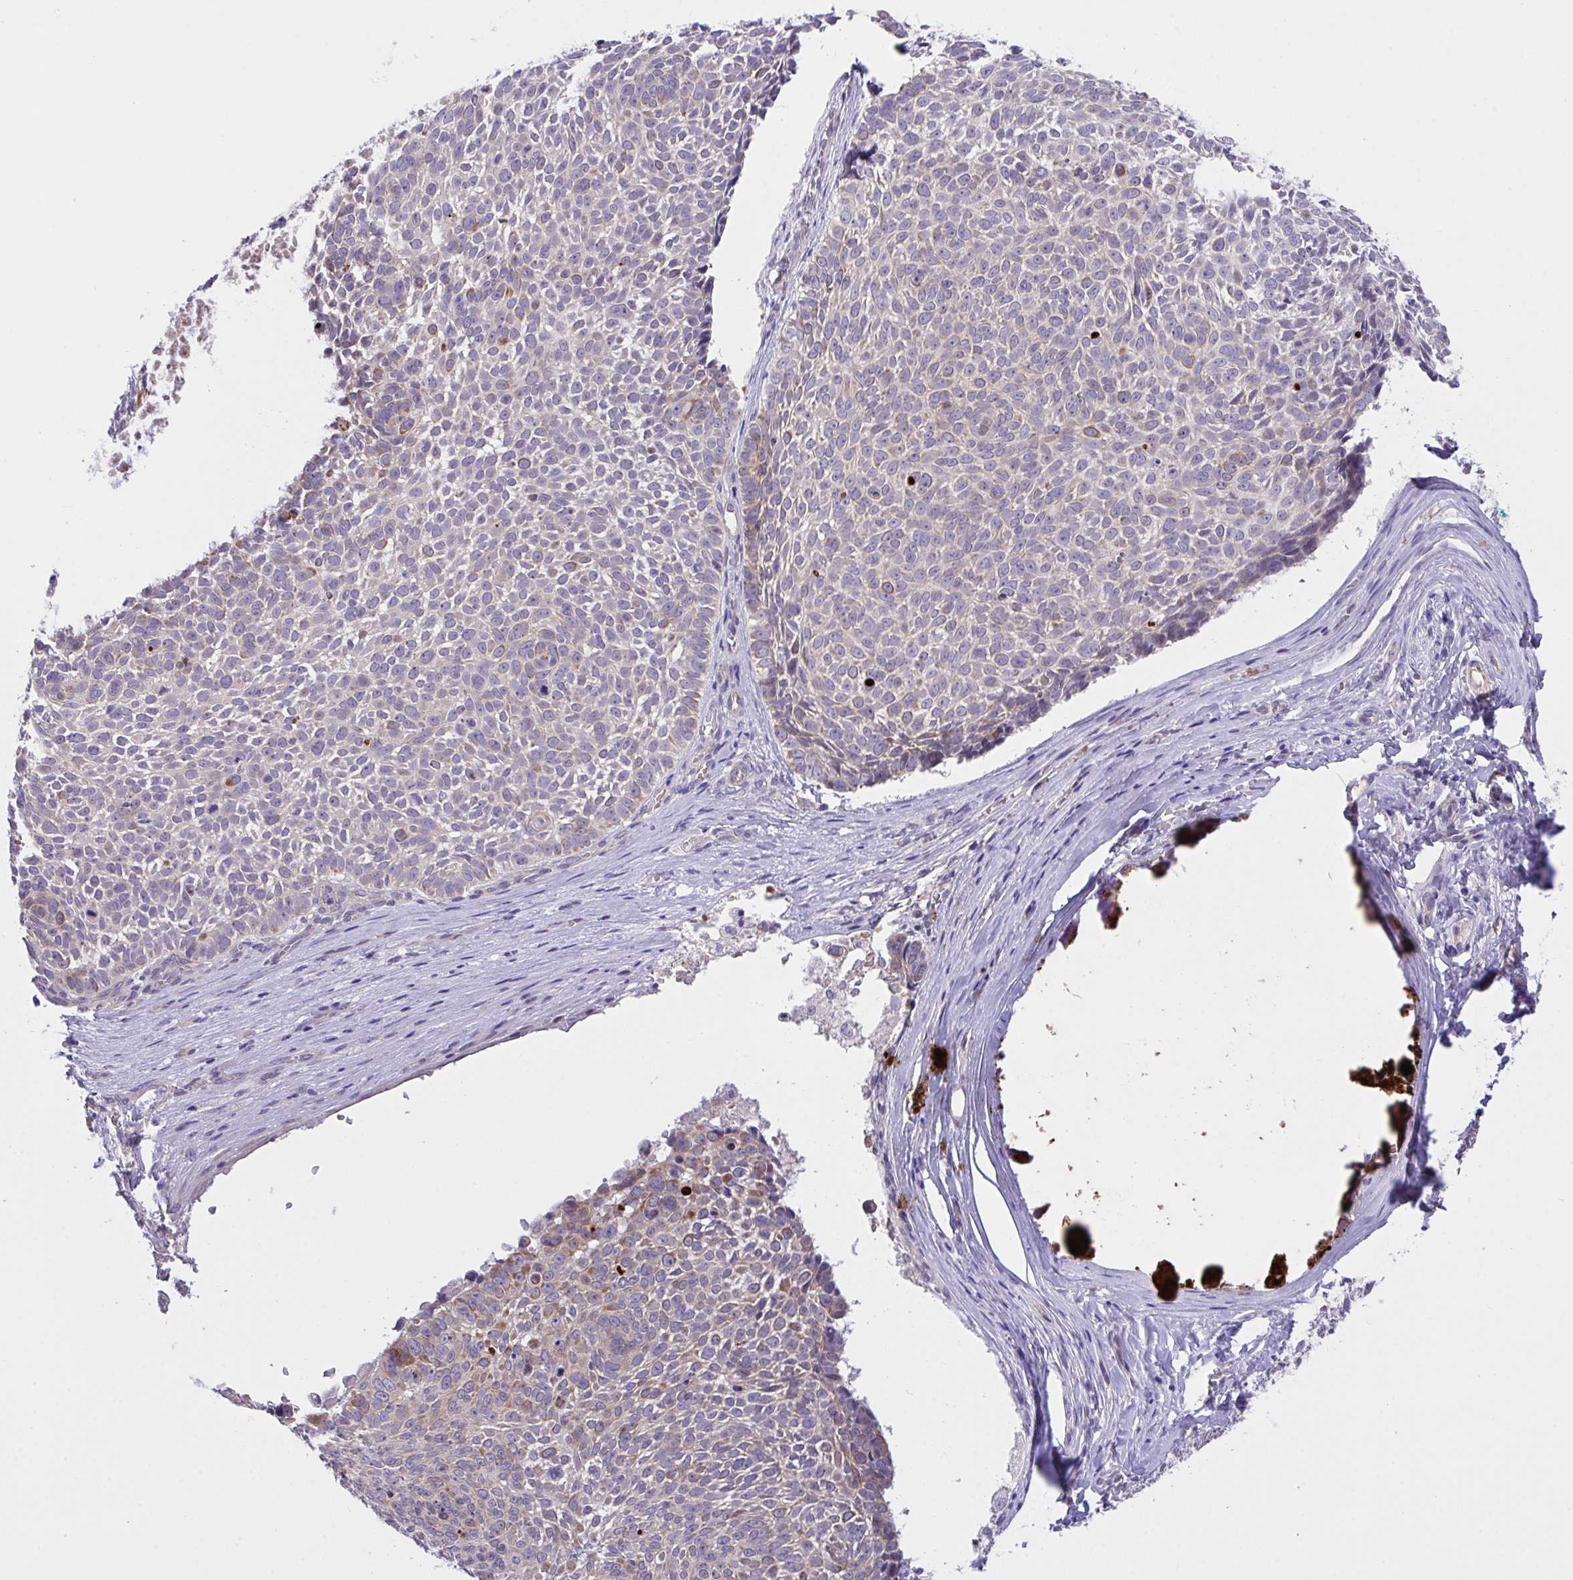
{"staining": {"intensity": "weak", "quantity": "<25%", "location": "cytoplasmic/membranous"}, "tissue": "skin cancer", "cell_type": "Tumor cells", "image_type": "cancer", "snomed": [{"axis": "morphology", "description": "Basal cell carcinoma"}, {"axis": "topography", "description": "Skin"}, {"axis": "topography", "description": "Skin of face"}, {"axis": "topography", "description": "Skin of nose"}], "caption": "Histopathology image shows no protein staining in tumor cells of basal cell carcinoma (skin) tissue. (DAB immunohistochemistry visualized using brightfield microscopy, high magnification).", "gene": "RHOXF1", "patient": {"sex": "female", "age": 86}}